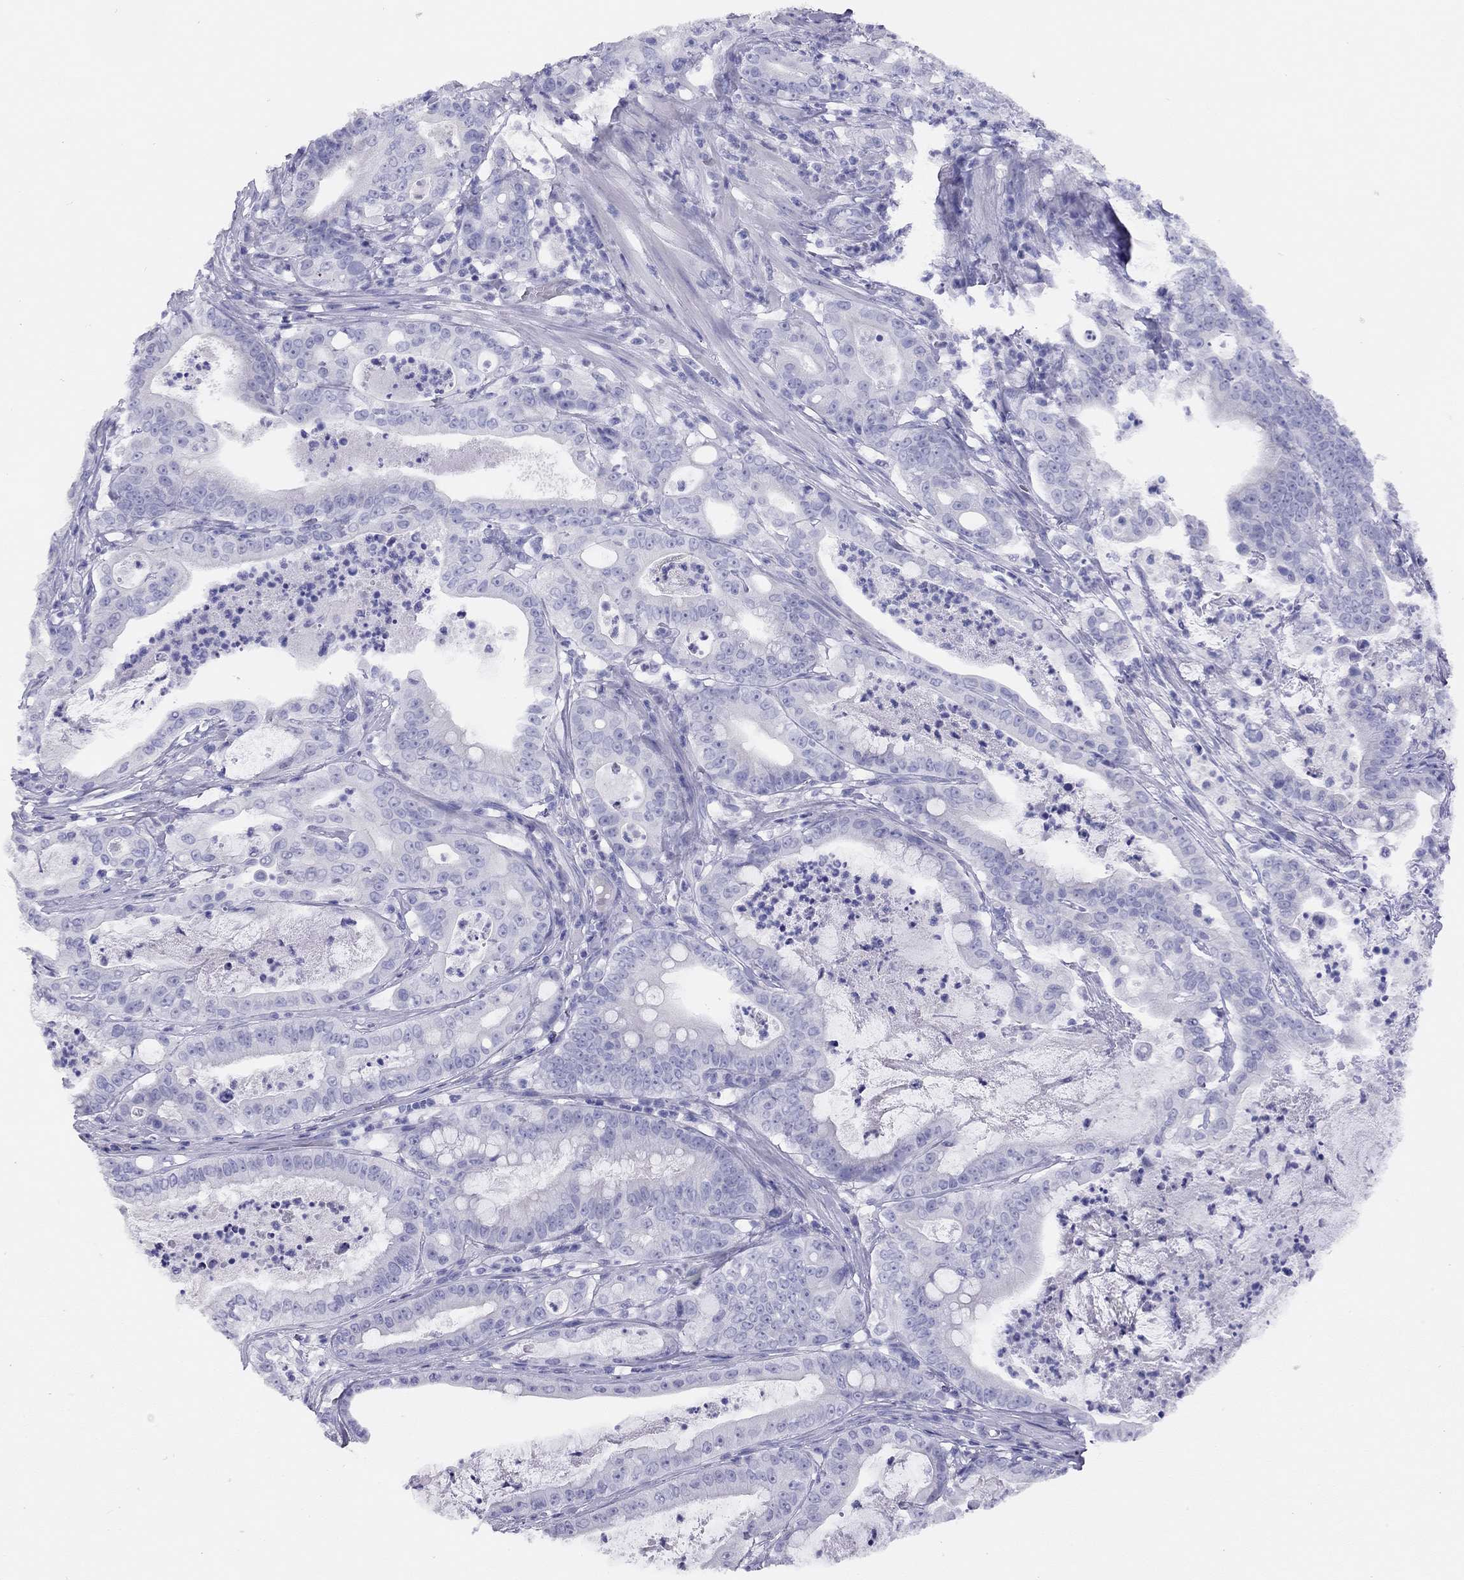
{"staining": {"intensity": "negative", "quantity": "none", "location": "none"}, "tissue": "pancreatic cancer", "cell_type": "Tumor cells", "image_type": "cancer", "snomed": [{"axis": "morphology", "description": "Adenocarcinoma, NOS"}, {"axis": "topography", "description": "Pancreas"}], "caption": "Immunohistochemical staining of pancreatic cancer demonstrates no significant expression in tumor cells.", "gene": "LRIT2", "patient": {"sex": "male", "age": 71}}